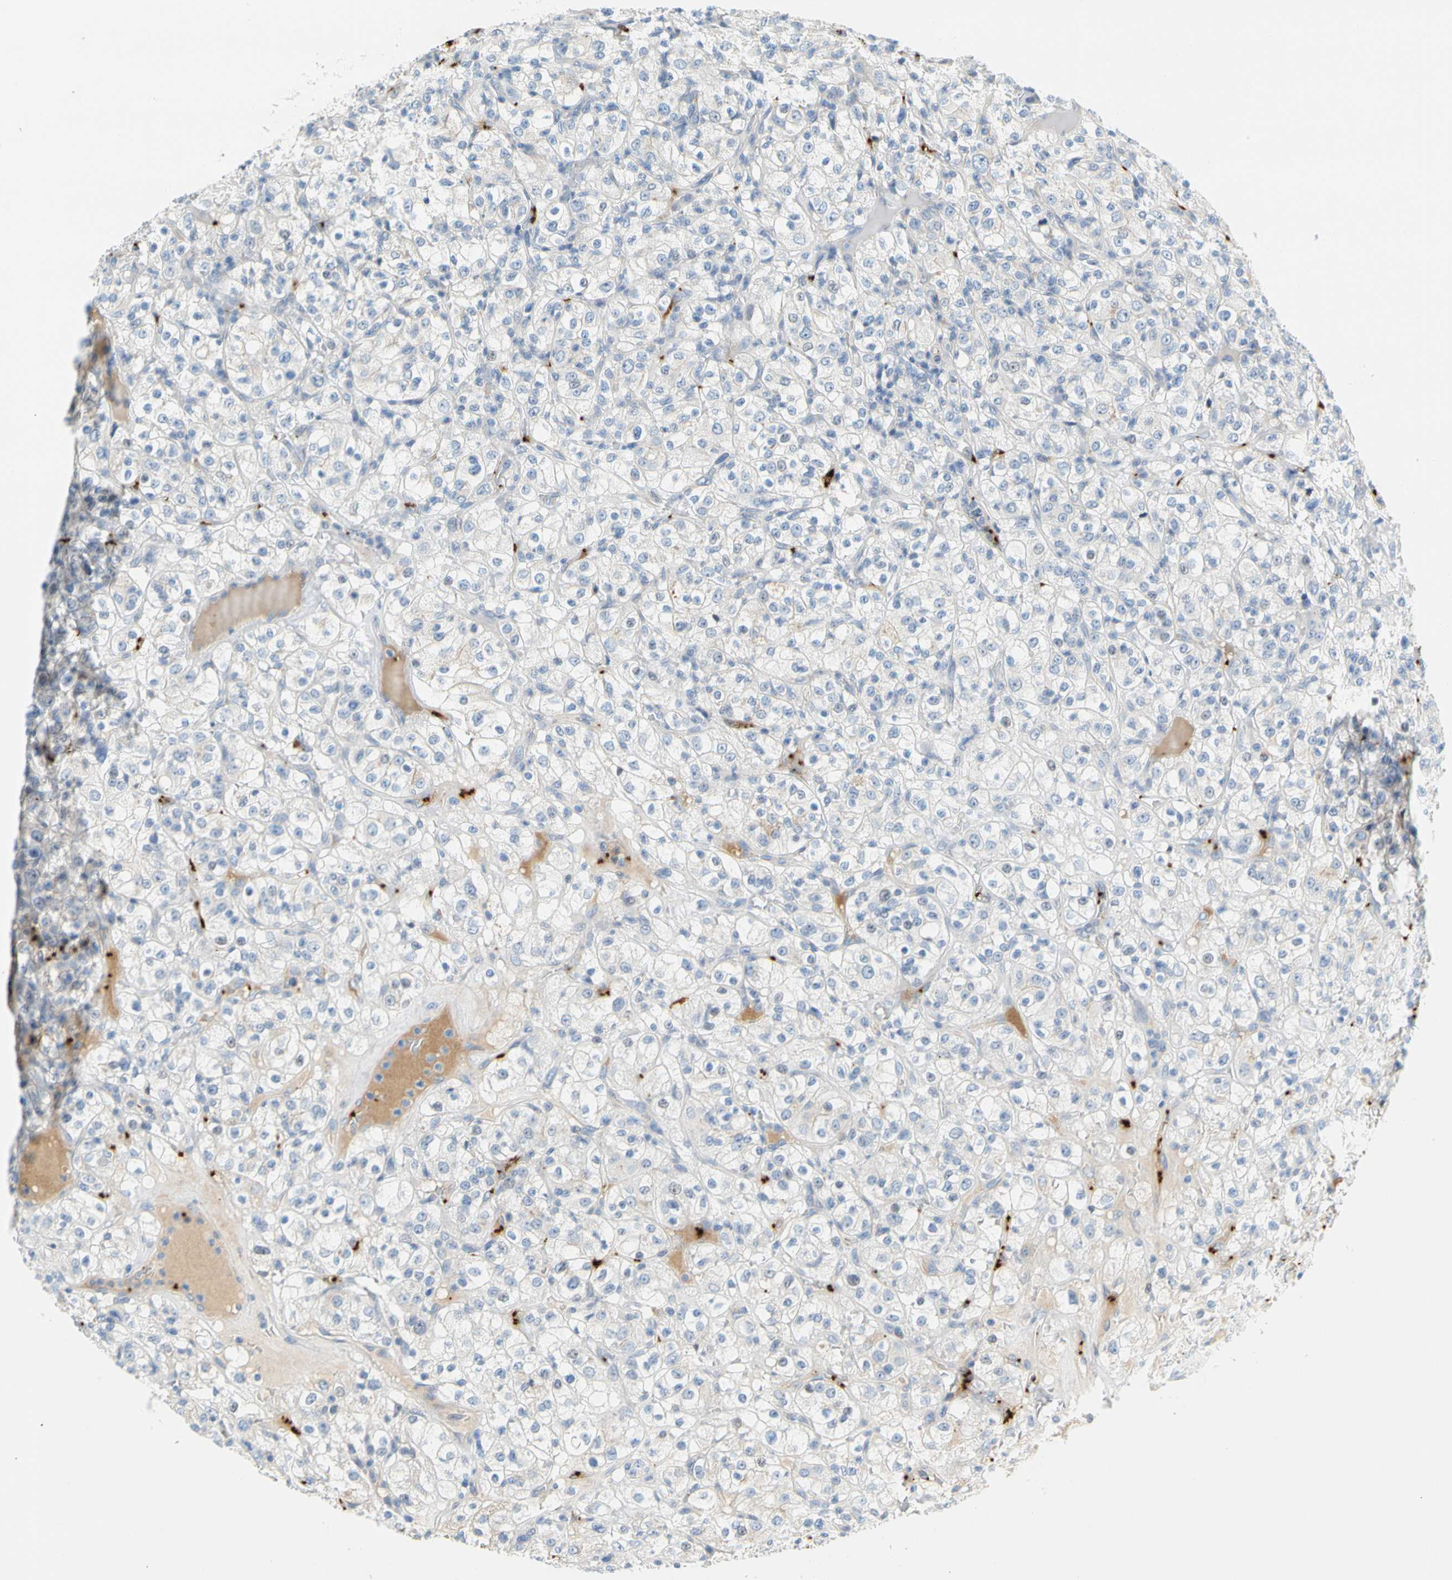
{"staining": {"intensity": "negative", "quantity": "none", "location": "none"}, "tissue": "renal cancer", "cell_type": "Tumor cells", "image_type": "cancer", "snomed": [{"axis": "morphology", "description": "Normal tissue, NOS"}, {"axis": "morphology", "description": "Adenocarcinoma, NOS"}, {"axis": "topography", "description": "Kidney"}], "caption": "Photomicrograph shows no significant protein expression in tumor cells of adenocarcinoma (renal).", "gene": "PPBP", "patient": {"sex": "female", "age": 72}}